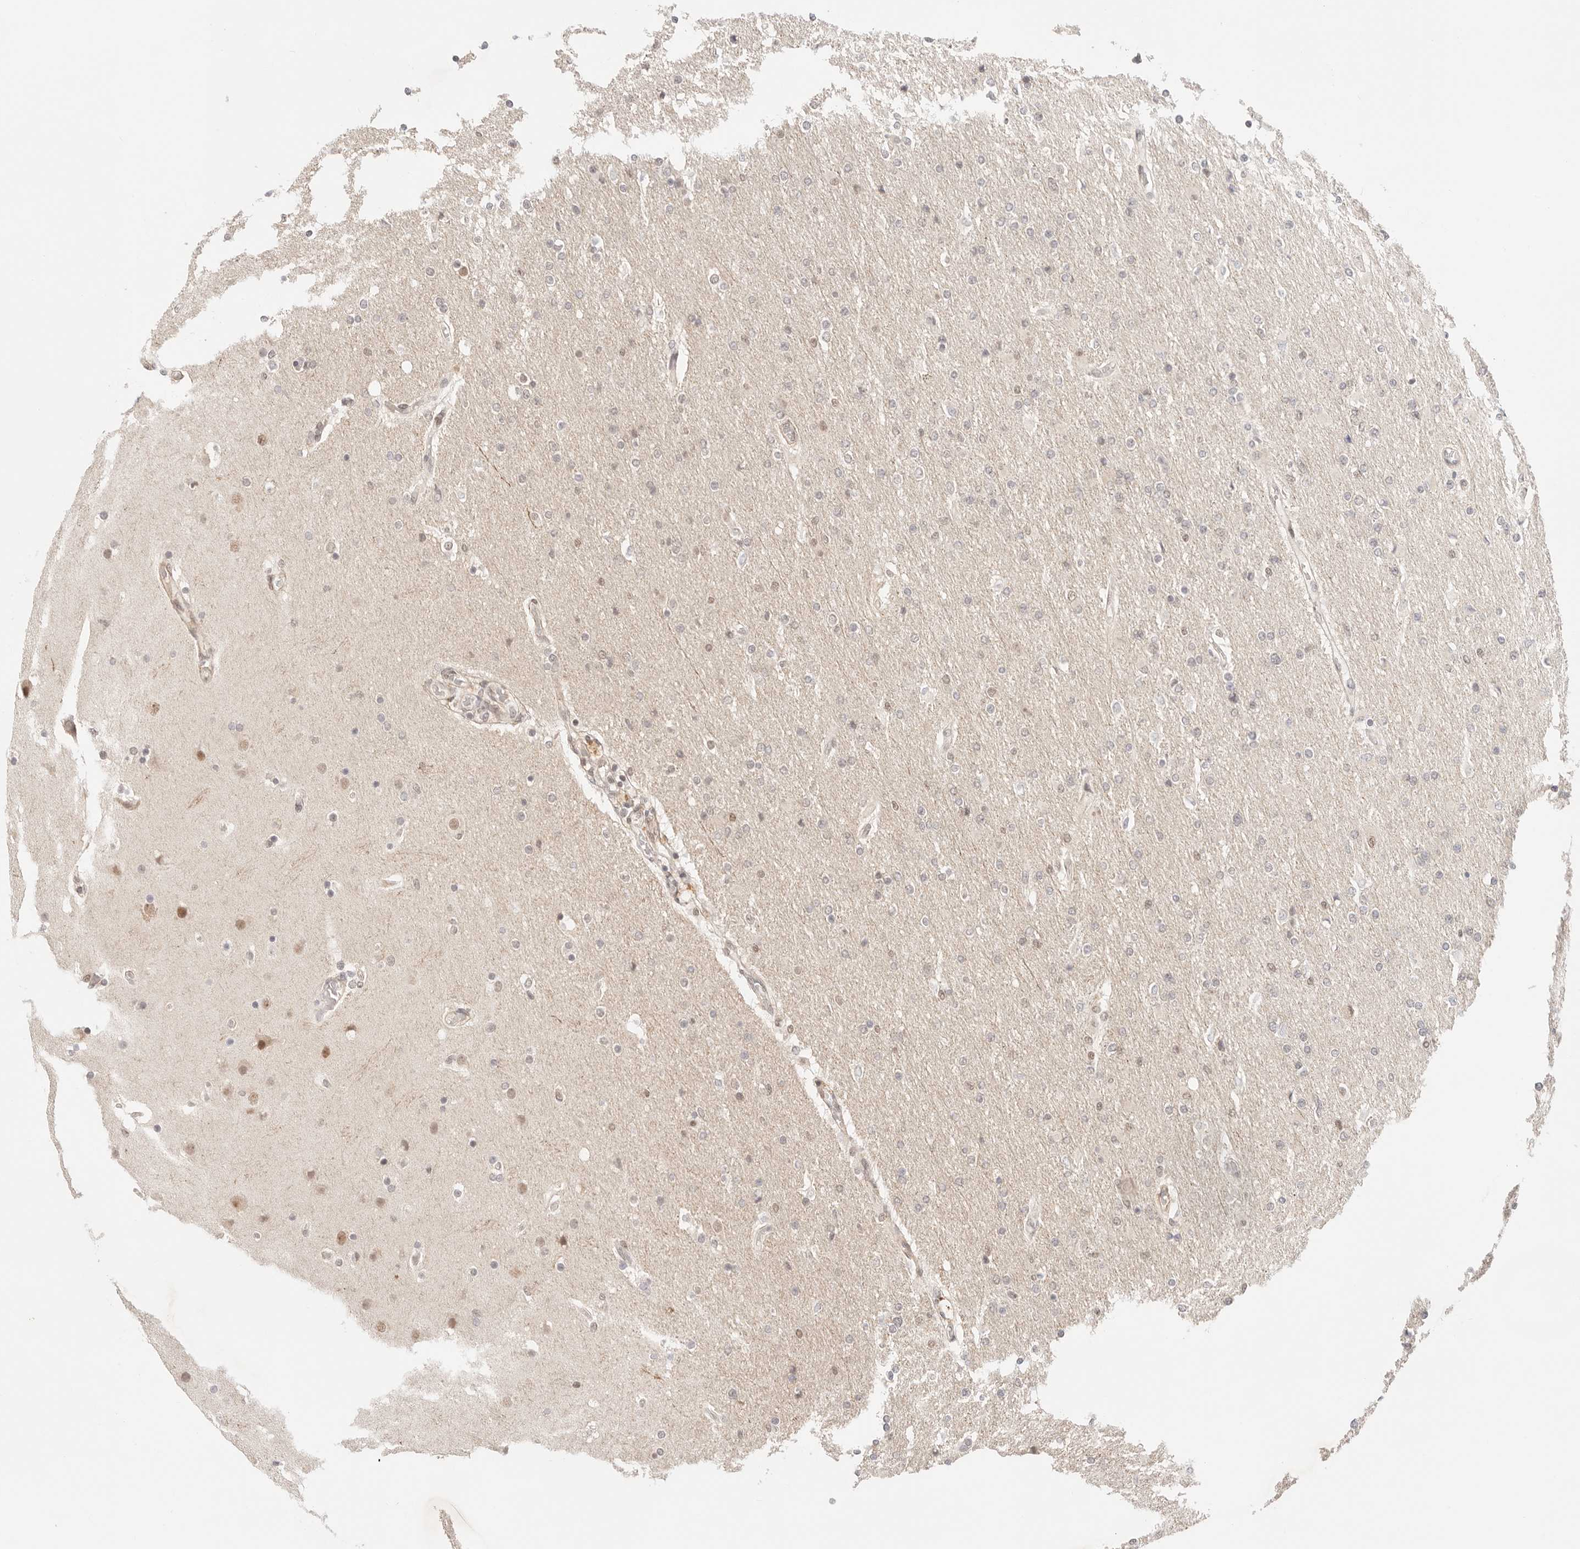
{"staining": {"intensity": "weak", "quantity": "25%-75%", "location": "nuclear"}, "tissue": "glioma", "cell_type": "Tumor cells", "image_type": "cancer", "snomed": [{"axis": "morphology", "description": "Glioma, malignant, High grade"}, {"axis": "topography", "description": "Cerebral cortex"}], "caption": "This histopathology image shows immunohistochemistry (IHC) staining of human glioma, with low weak nuclear staining in approximately 25%-75% of tumor cells.", "gene": "GTF2E2", "patient": {"sex": "female", "age": 36}}